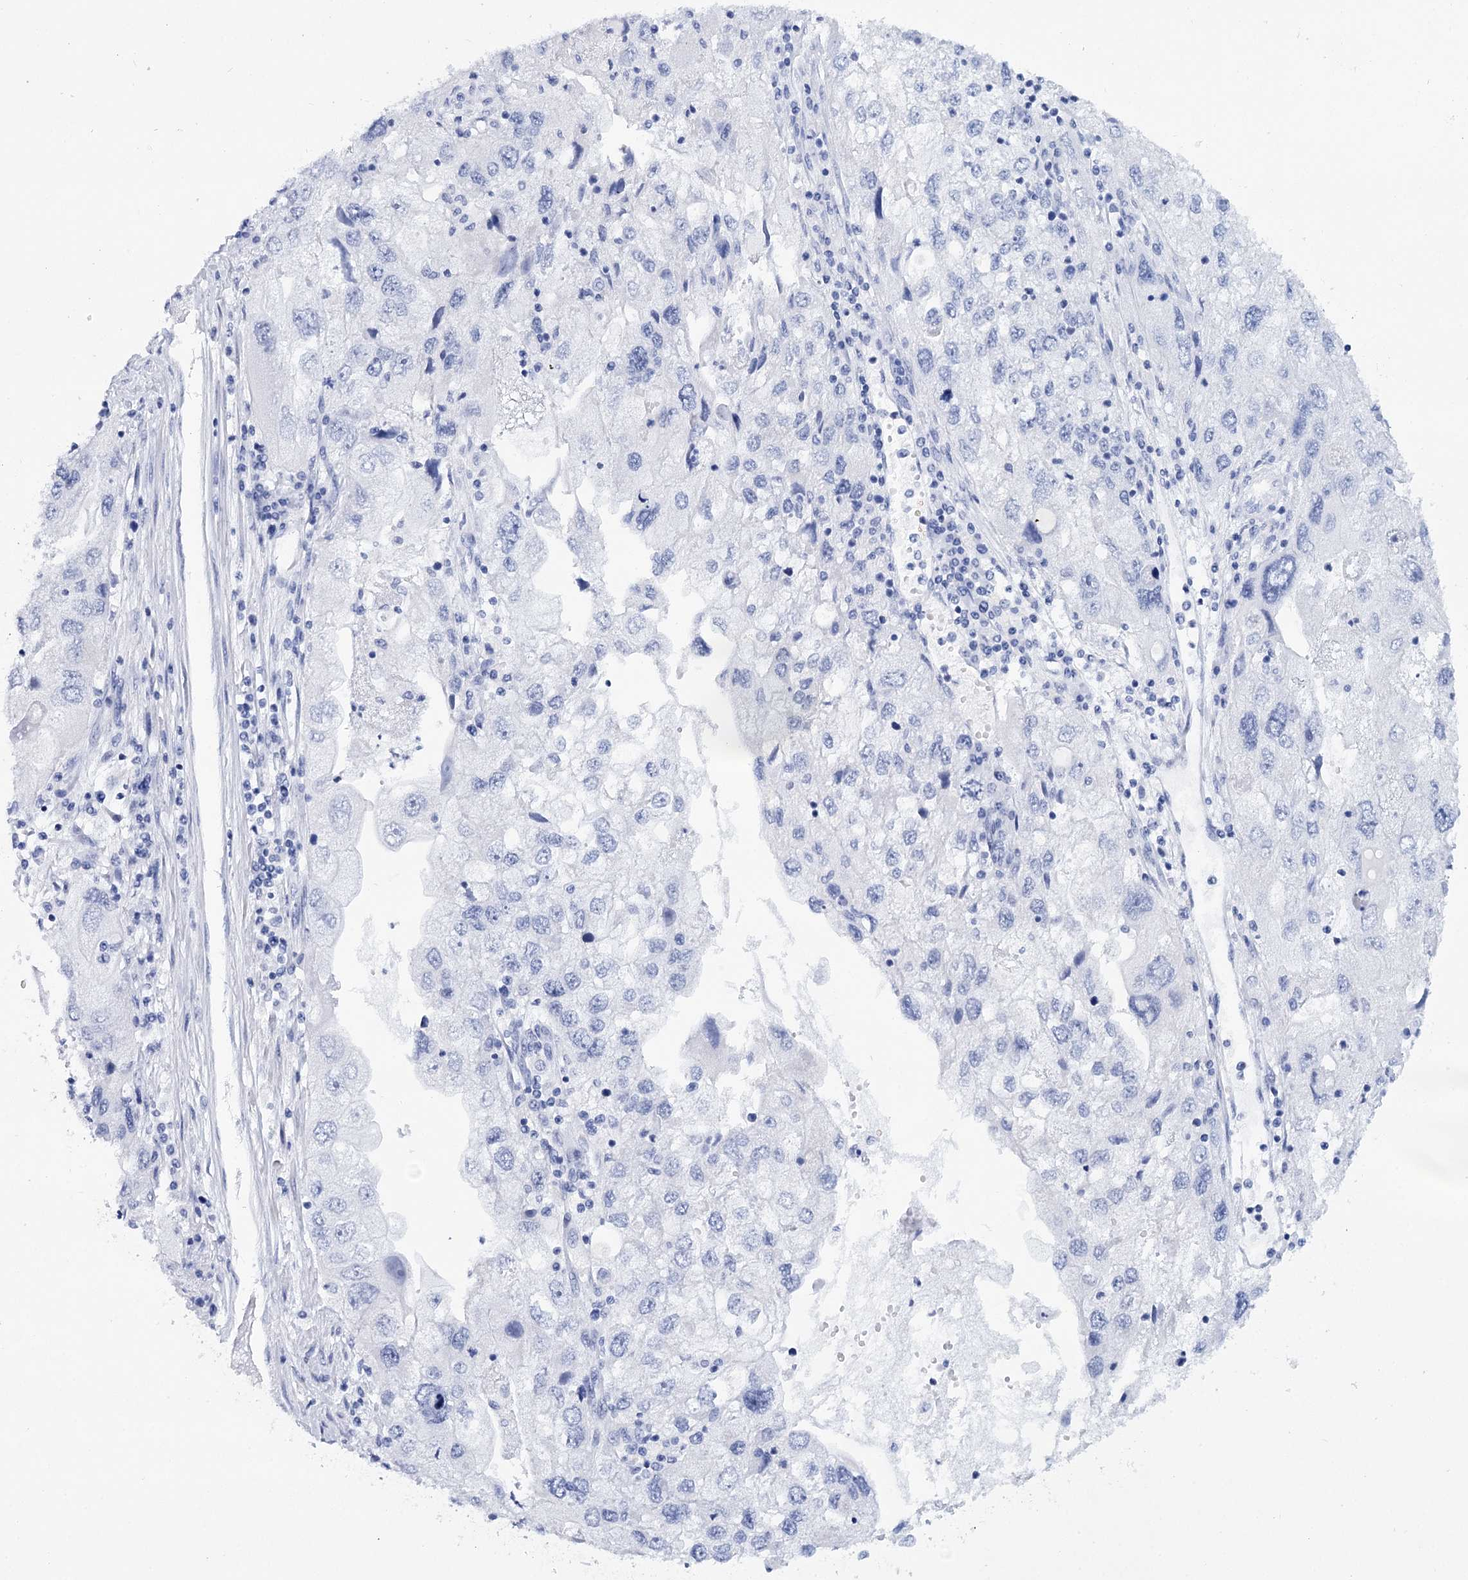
{"staining": {"intensity": "negative", "quantity": "none", "location": "none"}, "tissue": "endometrial cancer", "cell_type": "Tumor cells", "image_type": "cancer", "snomed": [{"axis": "morphology", "description": "Adenocarcinoma, NOS"}, {"axis": "topography", "description": "Endometrium"}], "caption": "Immunohistochemistry micrograph of neoplastic tissue: endometrial adenocarcinoma stained with DAB exhibits no significant protein staining in tumor cells.", "gene": "RNF186", "patient": {"sex": "female", "age": 49}}